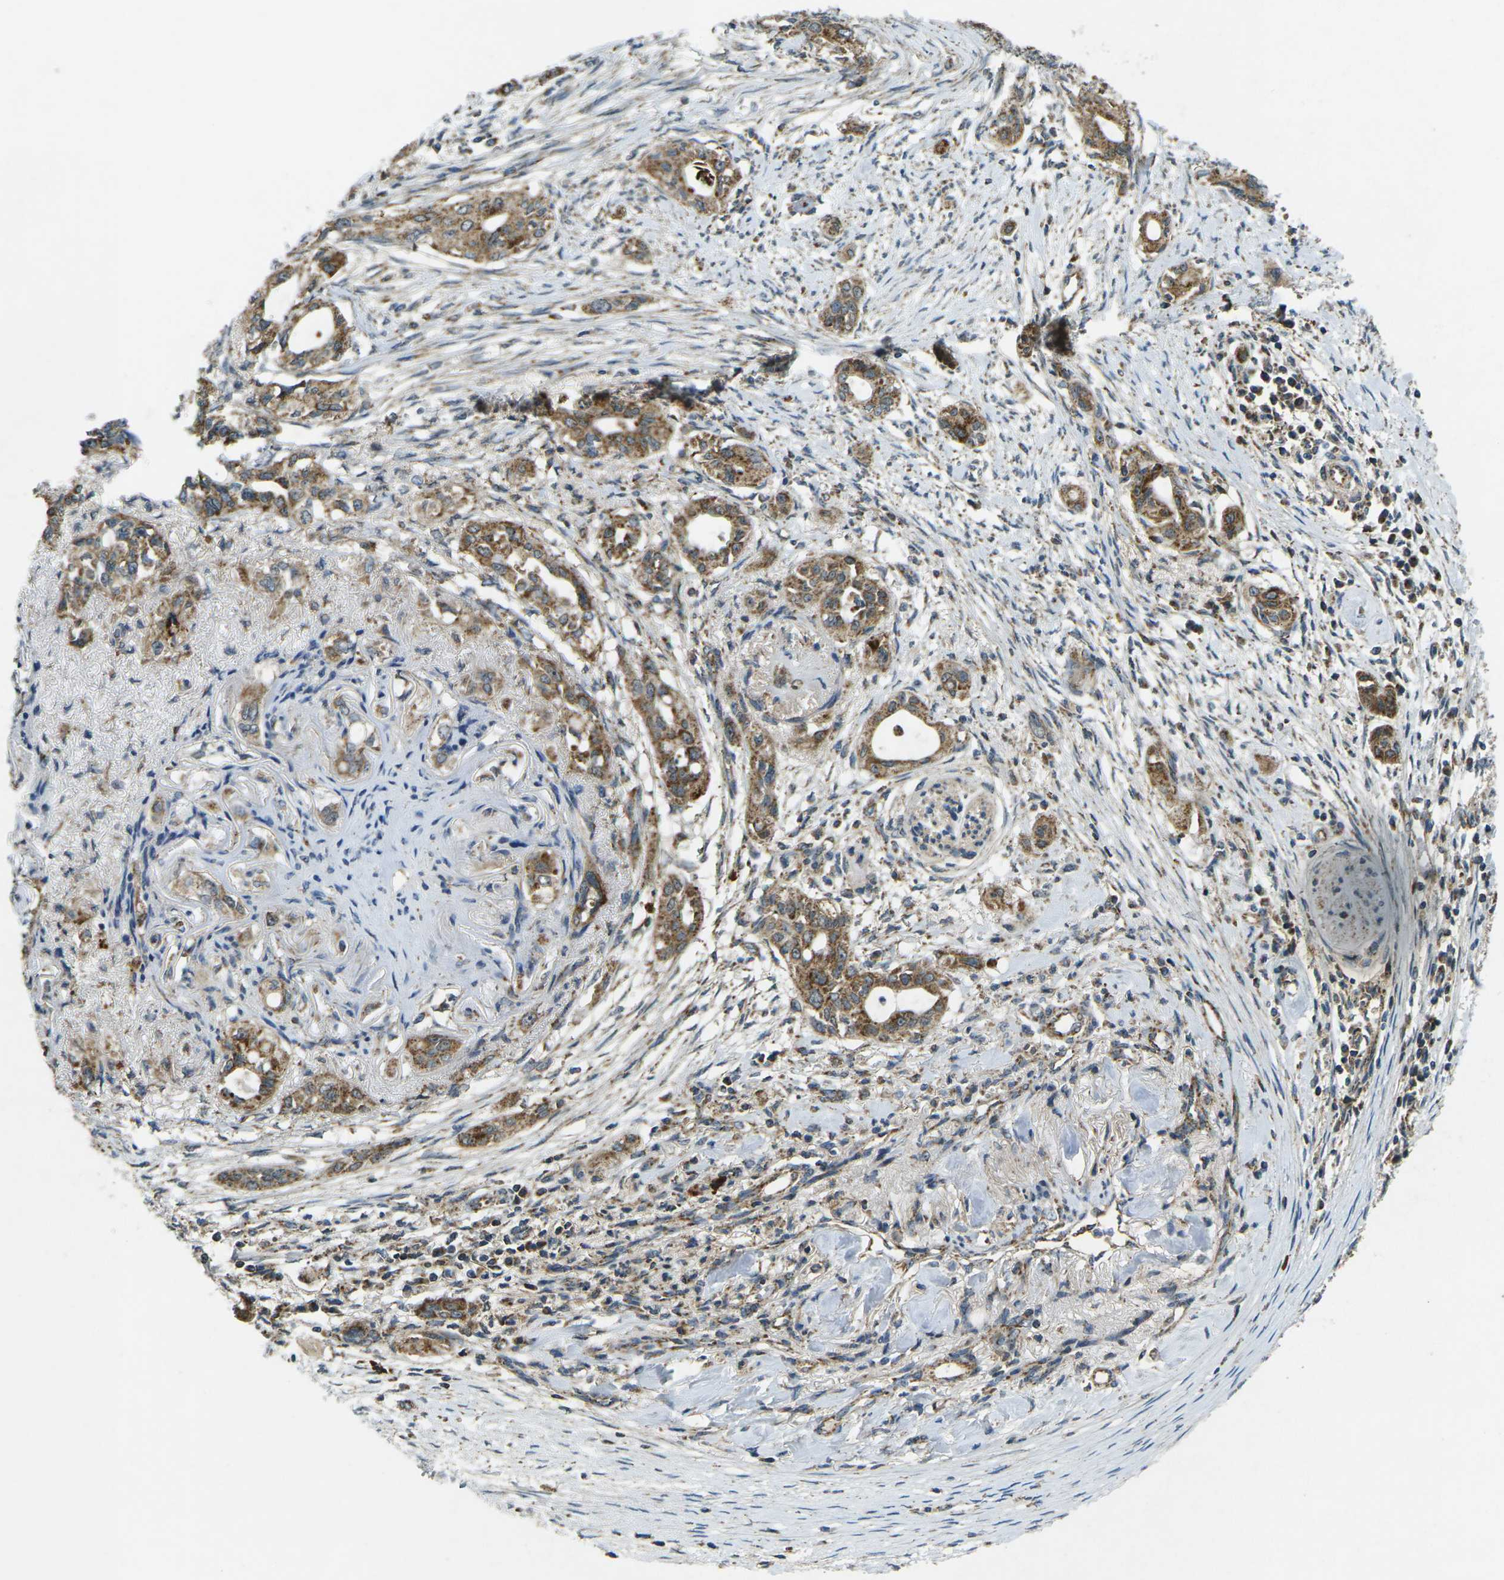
{"staining": {"intensity": "moderate", "quantity": ">75%", "location": "cytoplasmic/membranous"}, "tissue": "pancreatic cancer", "cell_type": "Tumor cells", "image_type": "cancer", "snomed": [{"axis": "morphology", "description": "Adenocarcinoma, NOS"}, {"axis": "topography", "description": "Pancreas"}], "caption": "Immunohistochemistry (IHC) histopathology image of adenocarcinoma (pancreatic) stained for a protein (brown), which demonstrates medium levels of moderate cytoplasmic/membranous positivity in about >75% of tumor cells.", "gene": "IGF1R", "patient": {"sex": "female", "age": 60}}